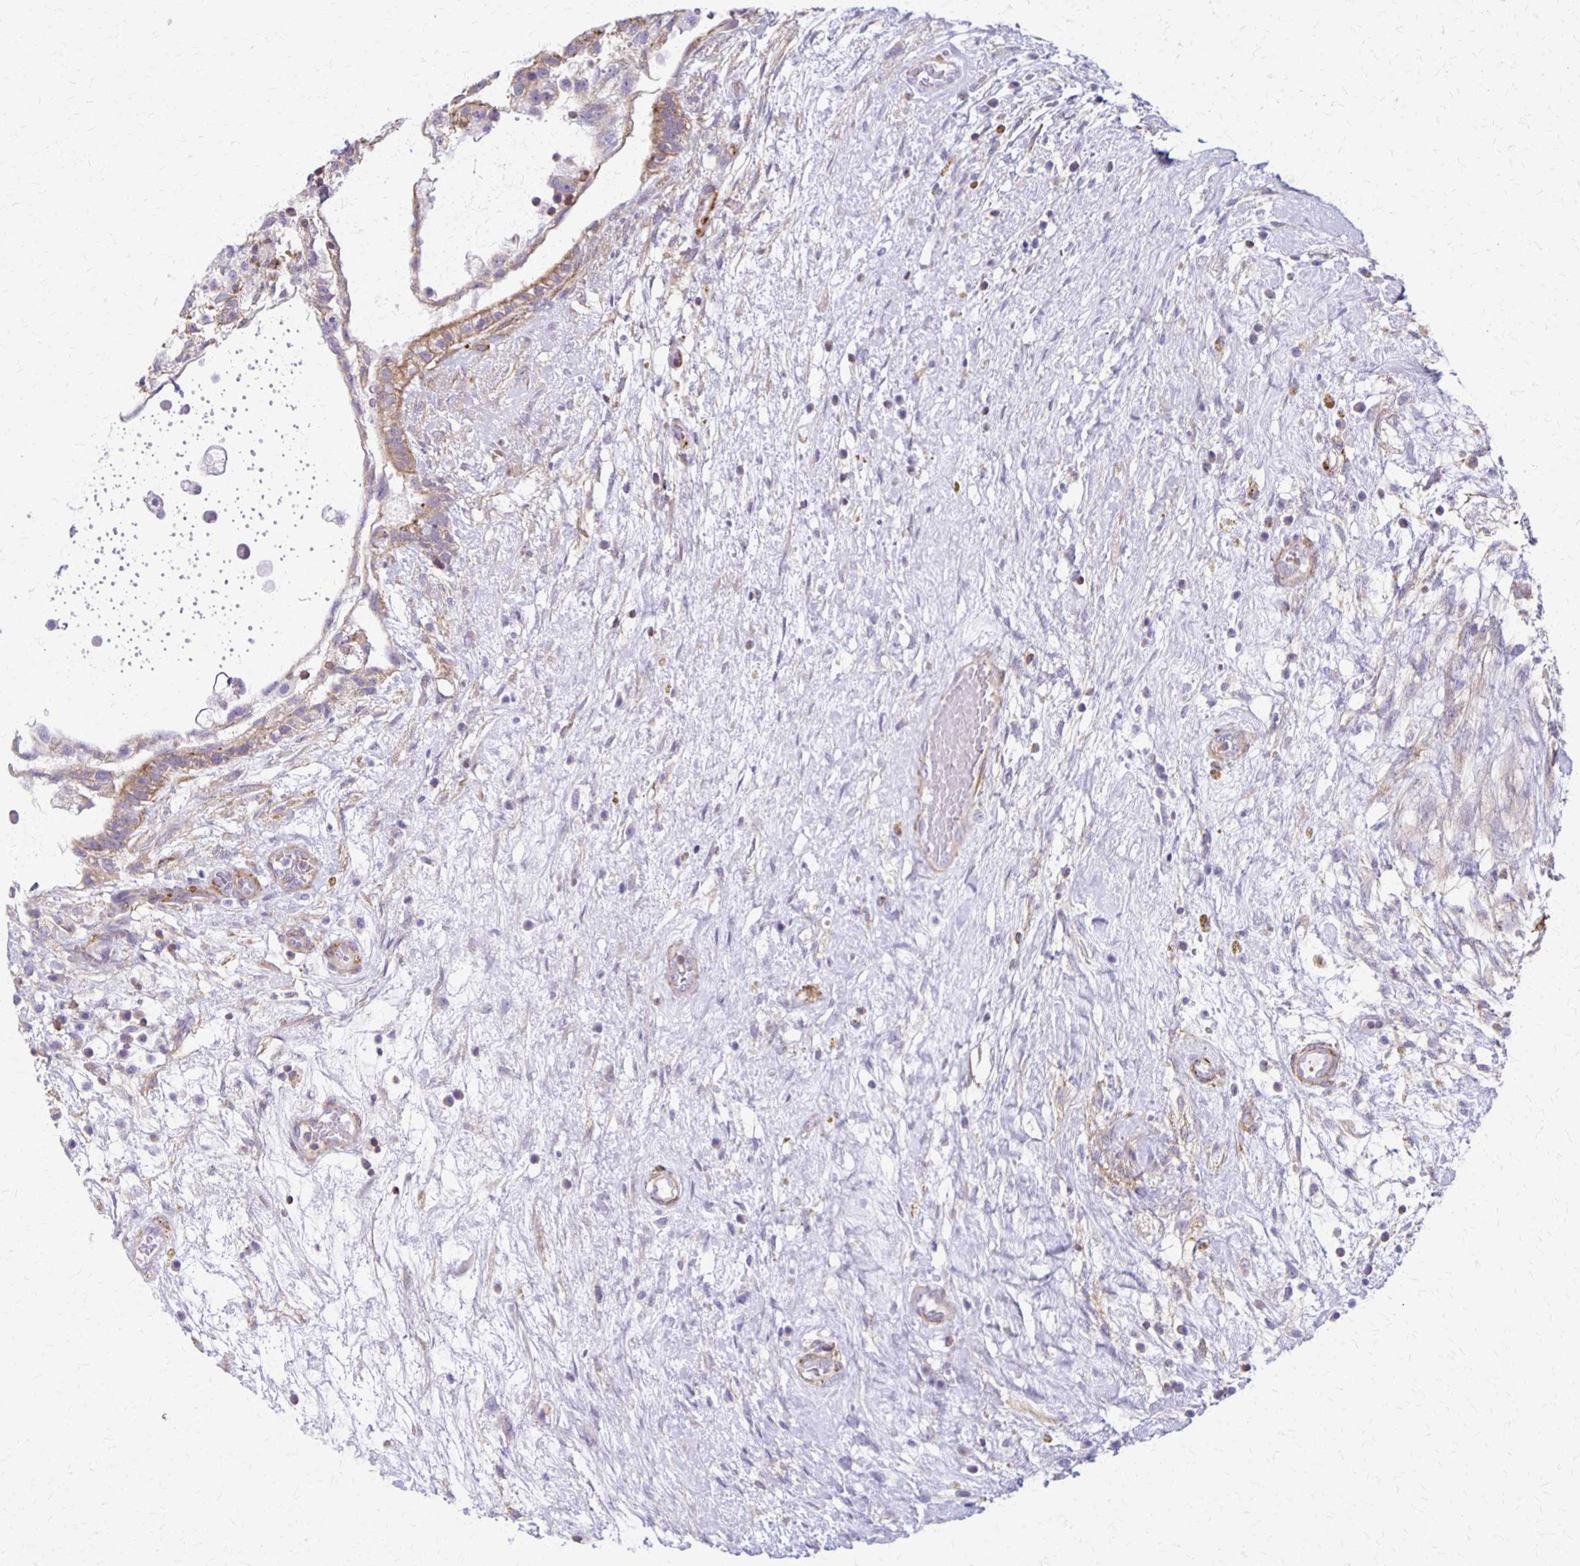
{"staining": {"intensity": "moderate", "quantity": "<25%", "location": "cytoplasmic/membranous"}, "tissue": "testis cancer", "cell_type": "Tumor cells", "image_type": "cancer", "snomed": [{"axis": "morphology", "description": "Normal tissue, NOS"}, {"axis": "morphology", "description": "Carcinoma, Embryonal, NOS"}, {"axis": "topography", "description": "Testis"}], "caption": "Moderate cytoplasmic/membranous protein expression is seen in approximately <25% of tumor cells in testis cancer. Ihc stains the protein in brown and the nuclei are stained blue.", "gene": "SEPTIN5", "patient": {"sex": "male", "age": 32}}